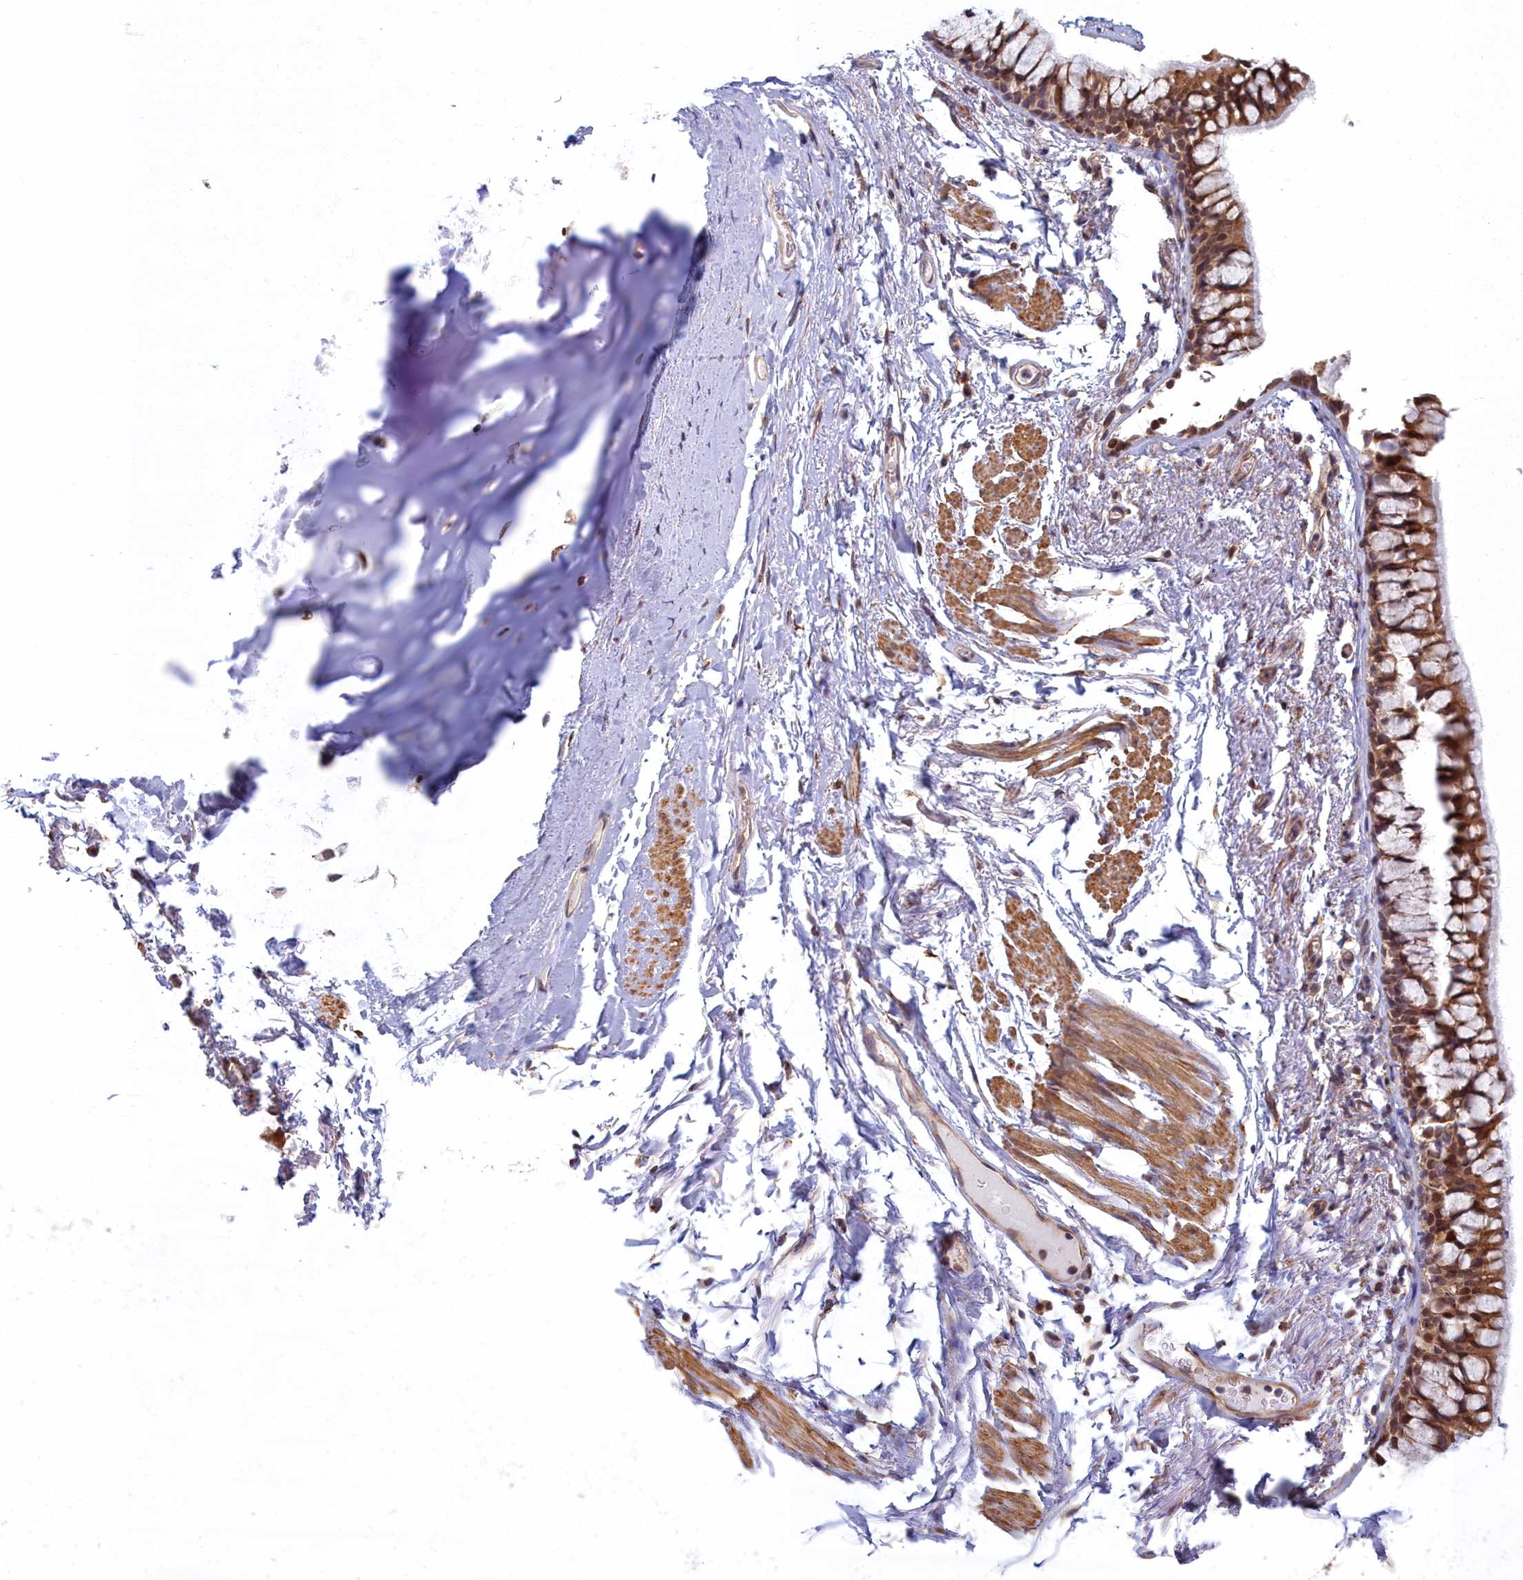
{"staining": {"intensity": "weak", "quantity": "25%-75%", "location": "cytoplasmic/membranous"}, "tissue": "adipose tissue", "cell_type": "Adipocytes", "image_type": "normal", "snomed": [{"axis": "morphology", "description": "Normal tissue, NOS"}, {"axis": "topography", "description": "Cartilage tissue"}, {"axis": "topography", "description": "Bronchus"}], "caption": "Human adipose tissue stained with a brown dye exhibits weak cytoplasmic/membranous positive positivity in about 25%-75% of adipocytes.", "gene": "MAK16", "patient": {"sex": "female", "age": 73}}